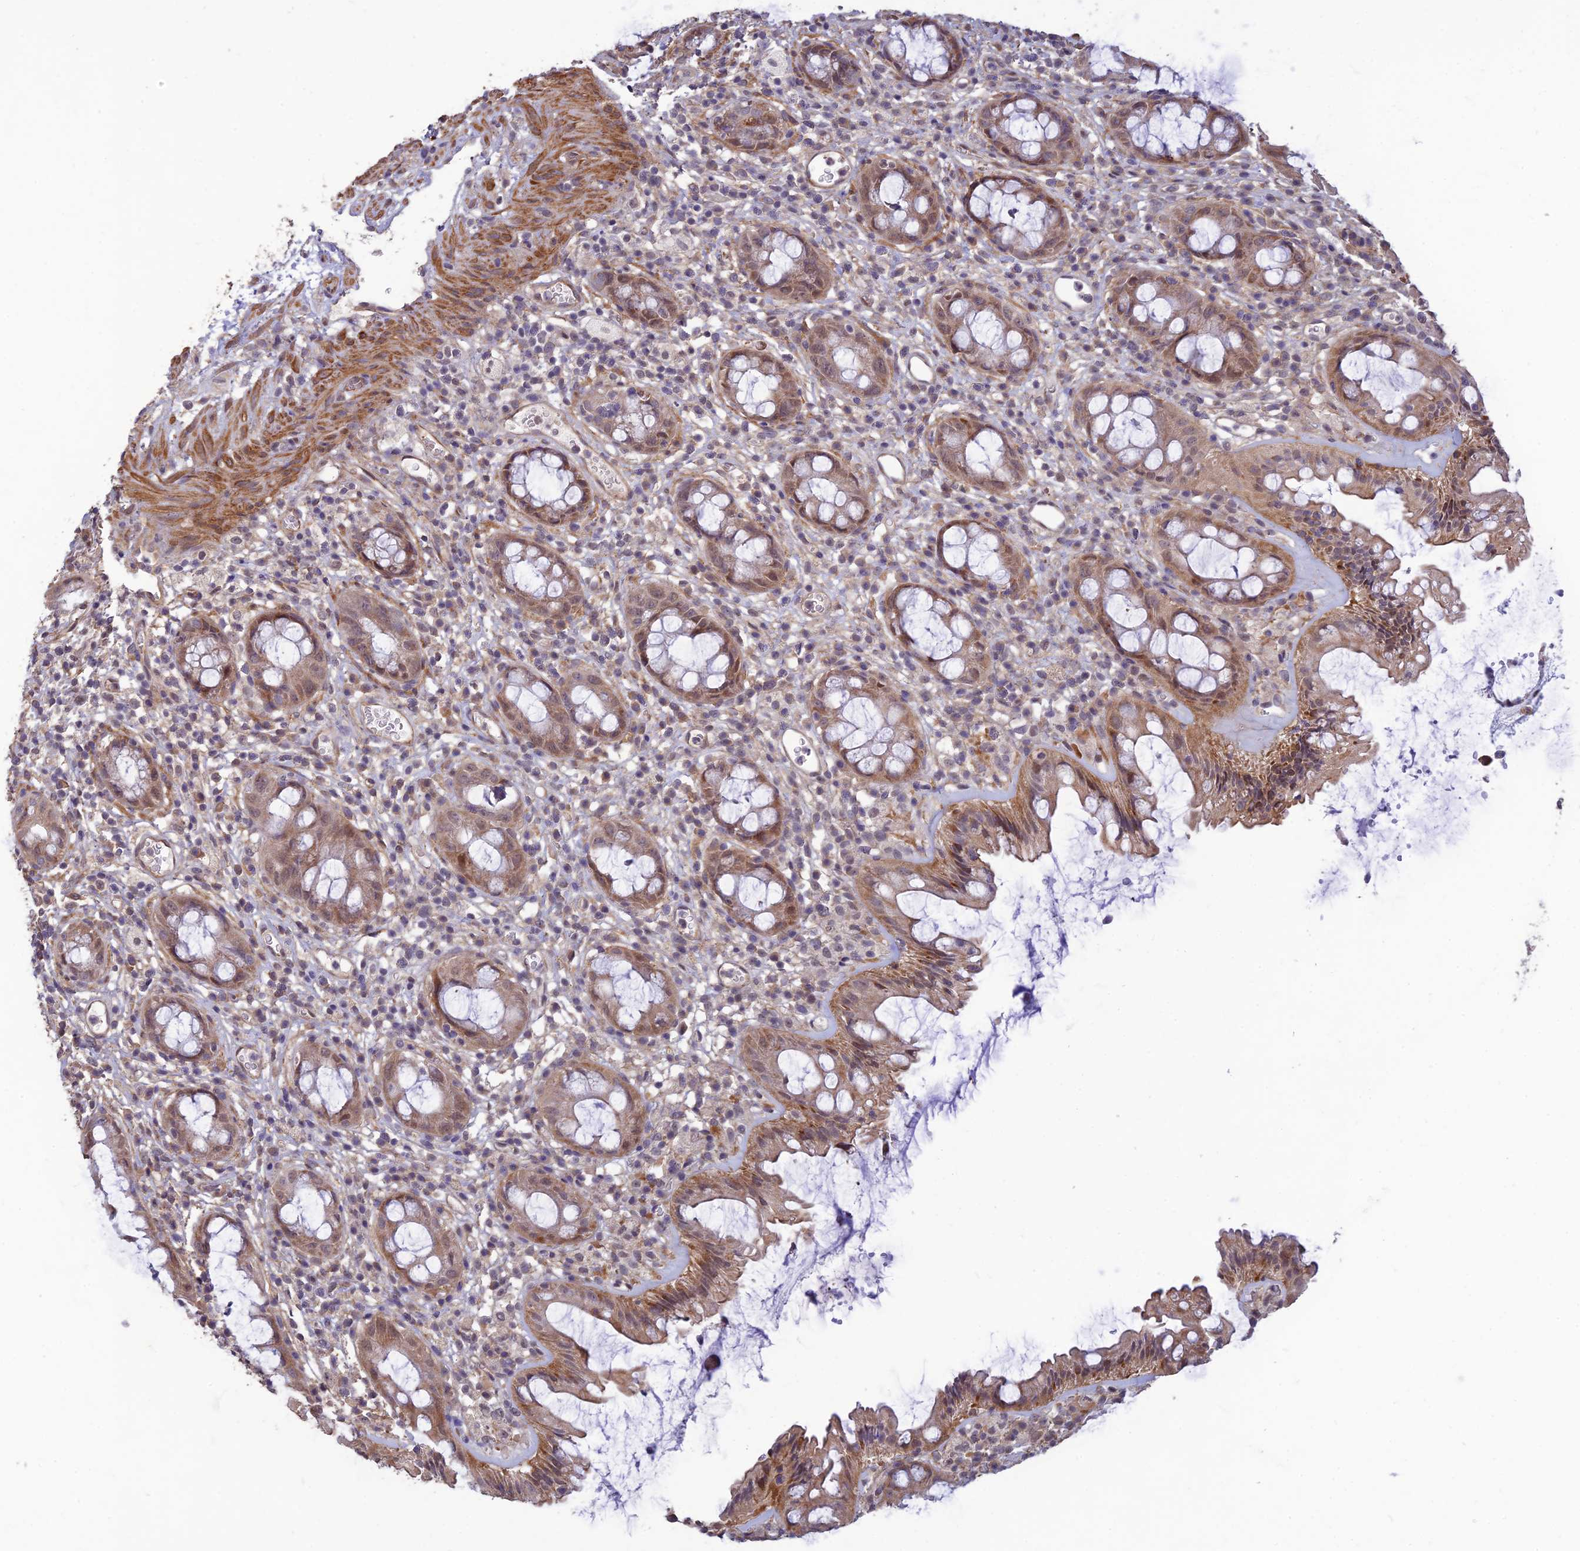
{"staining": {"intensity": "moderate", "quantity": ">75%", "location": "cytoplasmic/membranous,nuclear"}, "tissue": "rectum", "cell_type": "Glandular cells", "image_type": "normal", "snomed": [{"axis": "morphology", "description": "Normal tissue, NOS"}, {"axis": "topography", "description": "Rectum"}], "caption": "Brown immunohistochemical staining in unremarkable human rectum exhibits moderate cytoplasmic/membranous,nuclear positivity in approximately >75% of glandular cells. (brown staining indicates protein expression, while blue staining denotes nuclei).", "gene": "PAGR1", "patient": {"sex": "female", "age": 57}}